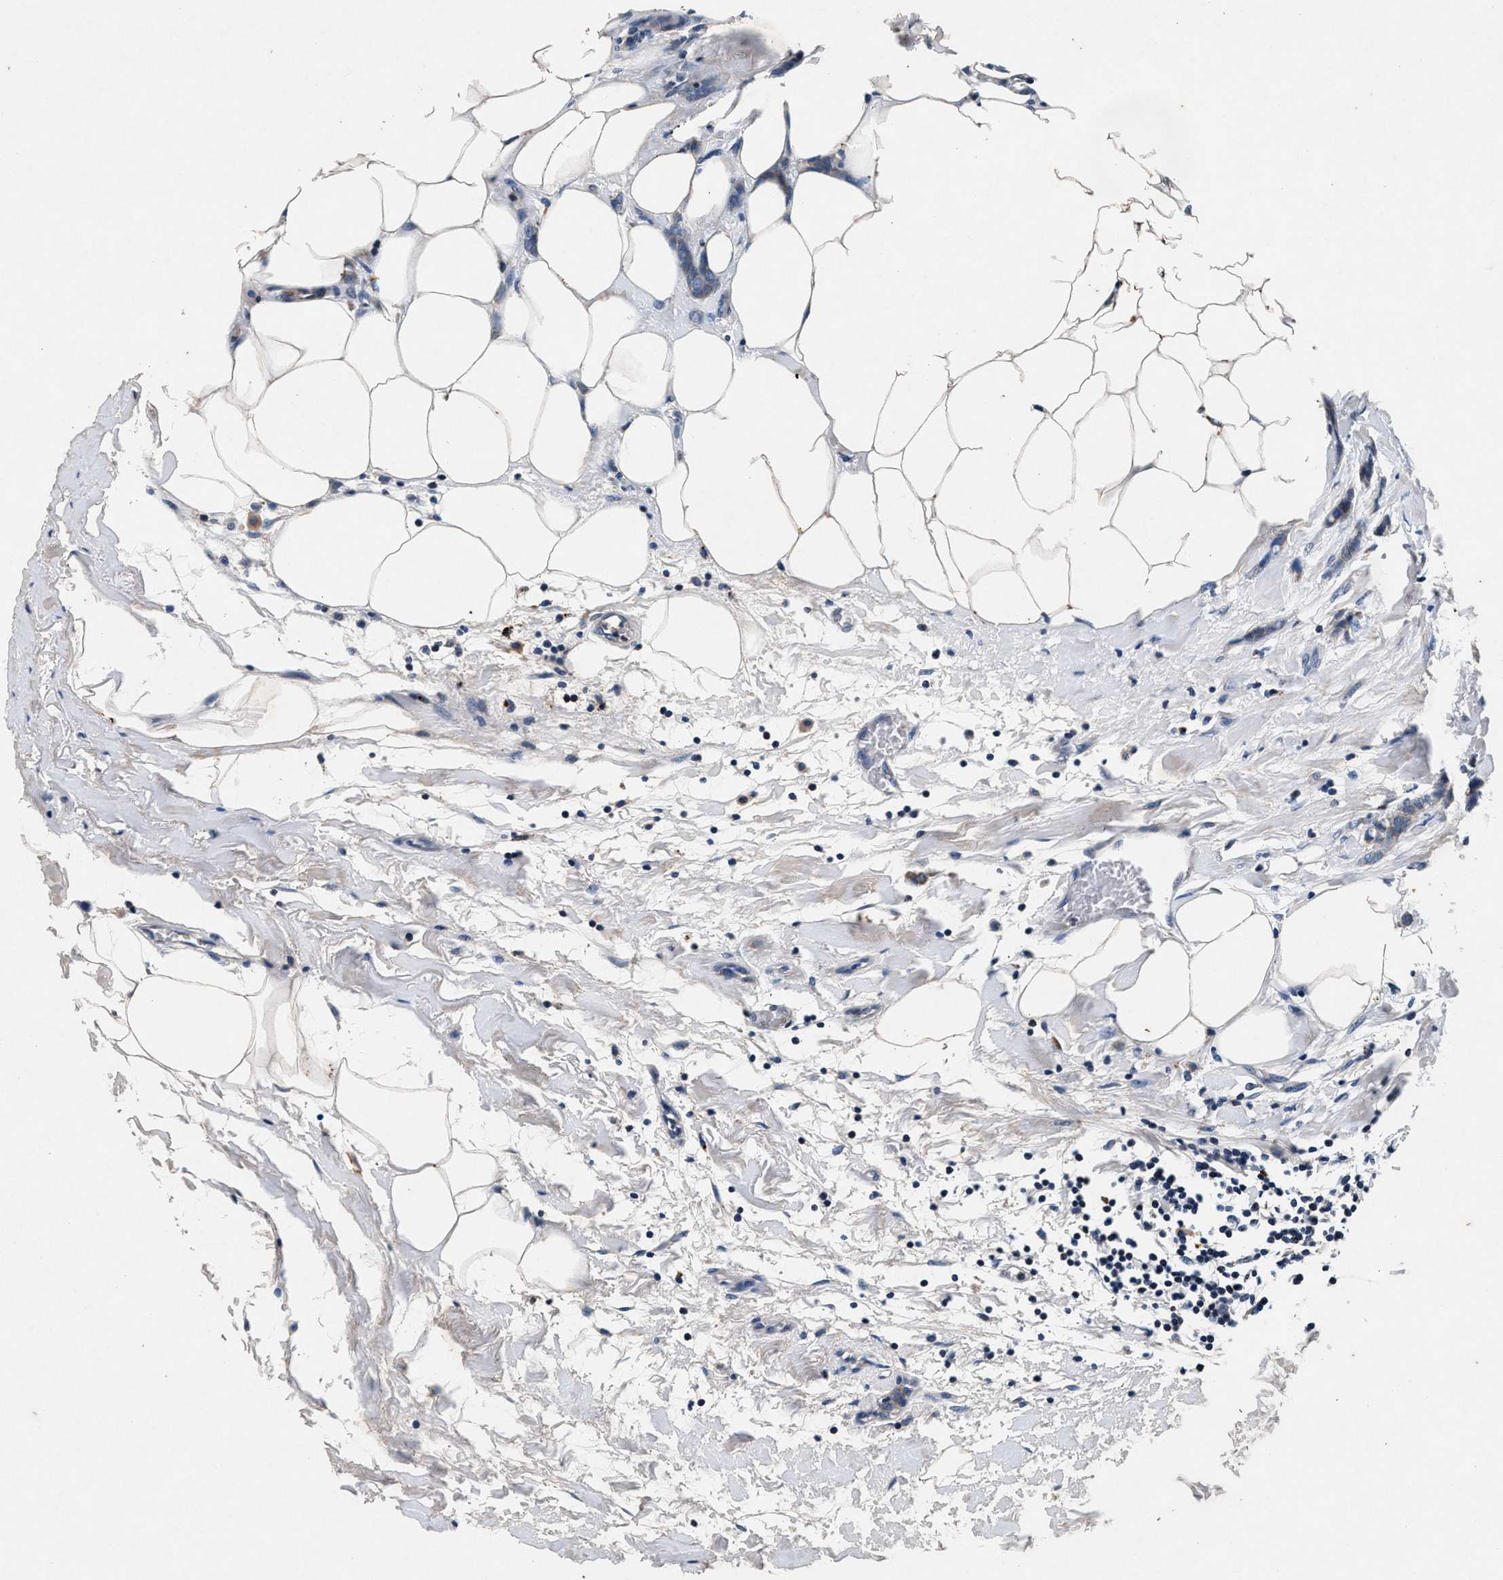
{"staining": {"intensity": "negative", "quantity": "none", "location": "none"}, "tissue": "breast cancer", "cell_type": "Tumor cells", "image_type": "cancer", "snomed": [{"axis": "morphology", "description": "Lobular carcinoma, in situ"}, {"axis": "morphology", "description": "Lobular carcinoma"}, {"axis": "topography", "description": "Breast"}], "caption": "Tumor cells show no significant expression in breast cancer.", "gene": "PKD2L1", "patient": {"sex": "female", "age": 41}}